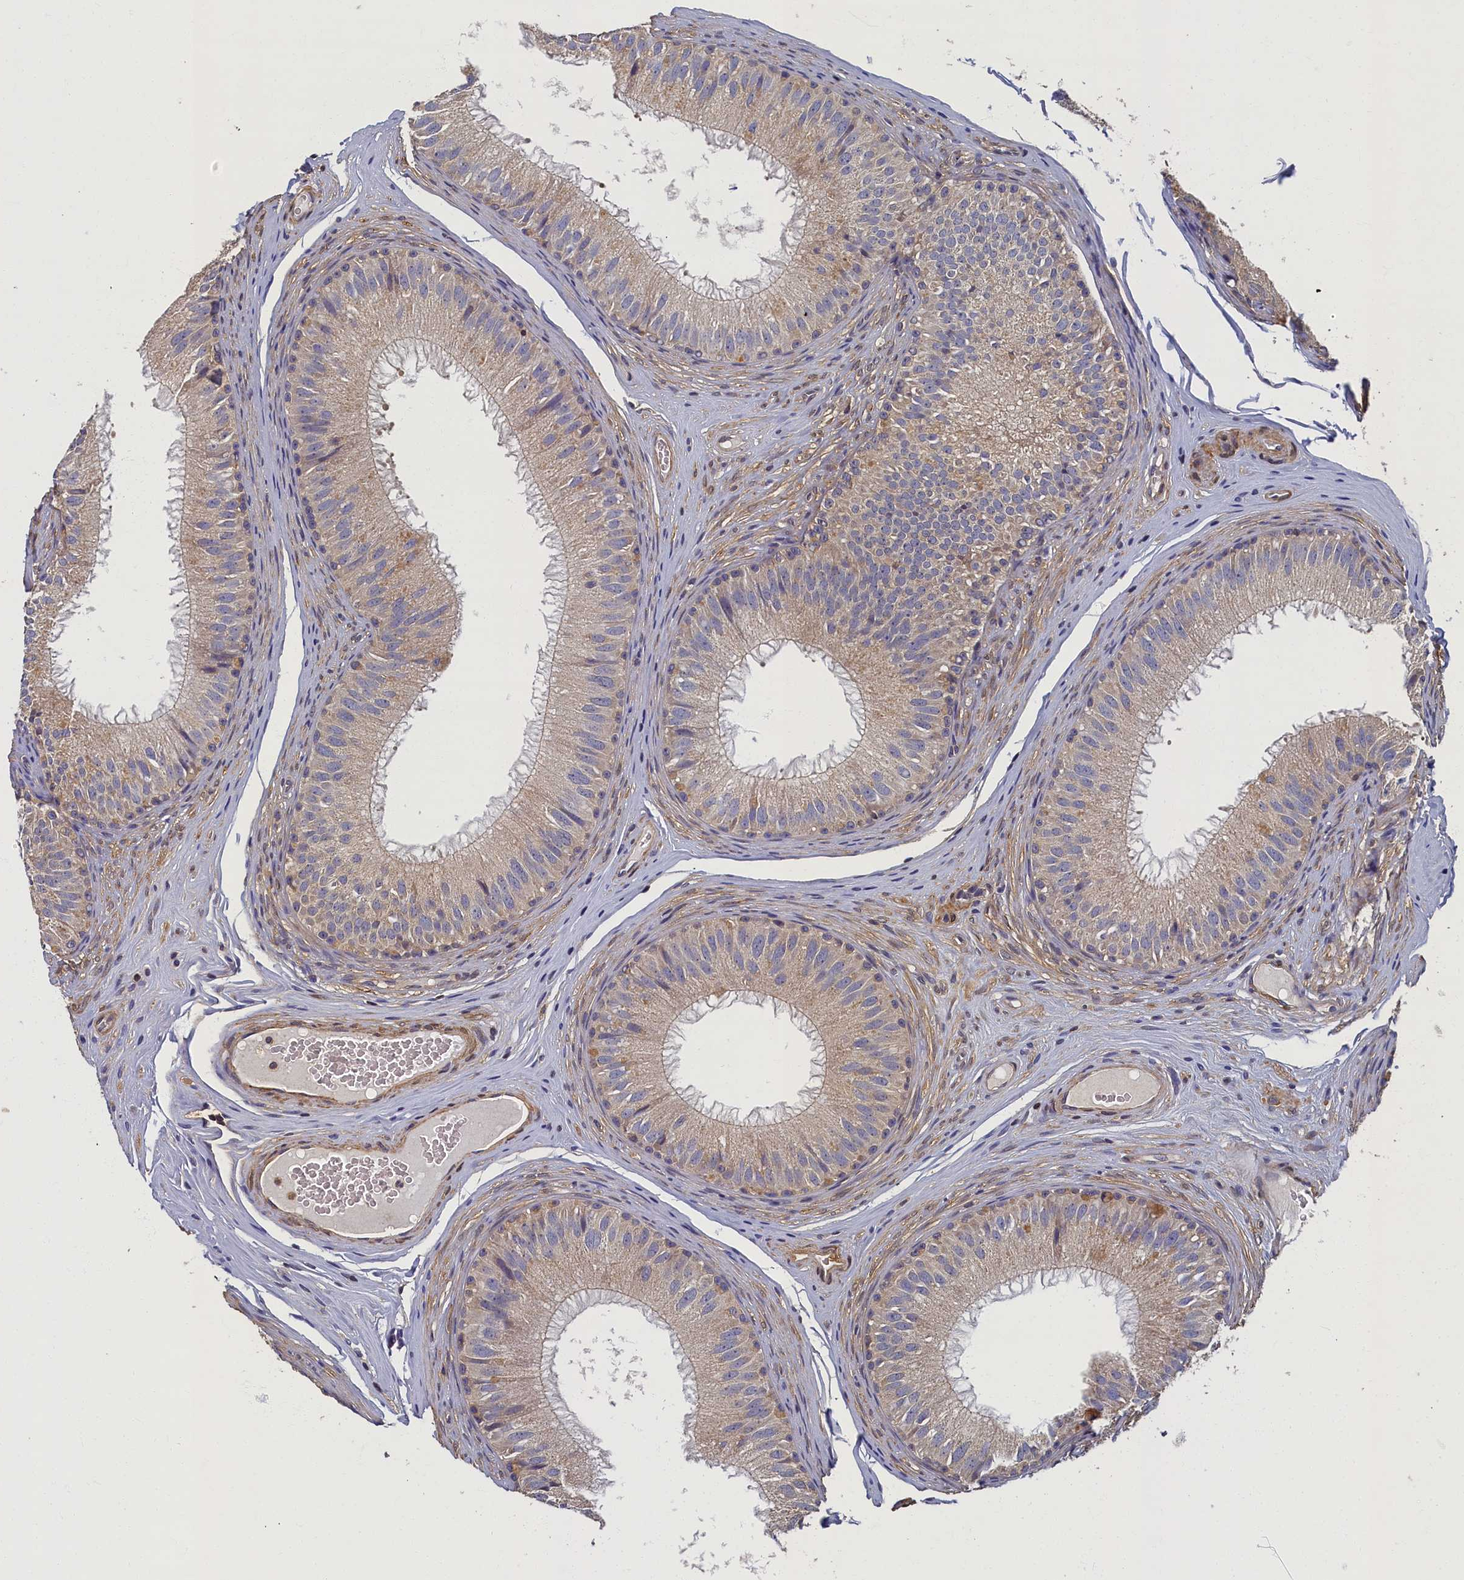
{"staining": {"intensity": "moderate", "quantity": "<25%", "location": "cytoplasmic/membranous"}, "tissue": "epididymis", "cell_type": "Glandular cells", "image_type": "normal", "snomed": [{"axis": "morphology", "description": "Normal tissue, NOS"}, {"axis": "topography", "description": "Epididymis"}], "caption": "Glandular cells demonstrate low levels of moderate cytoplasmic/membranous staining in approximately <25% of cells in benign epididymis.", "gene": "TBCB", "patient": {"sex": "male", "age": 32}}